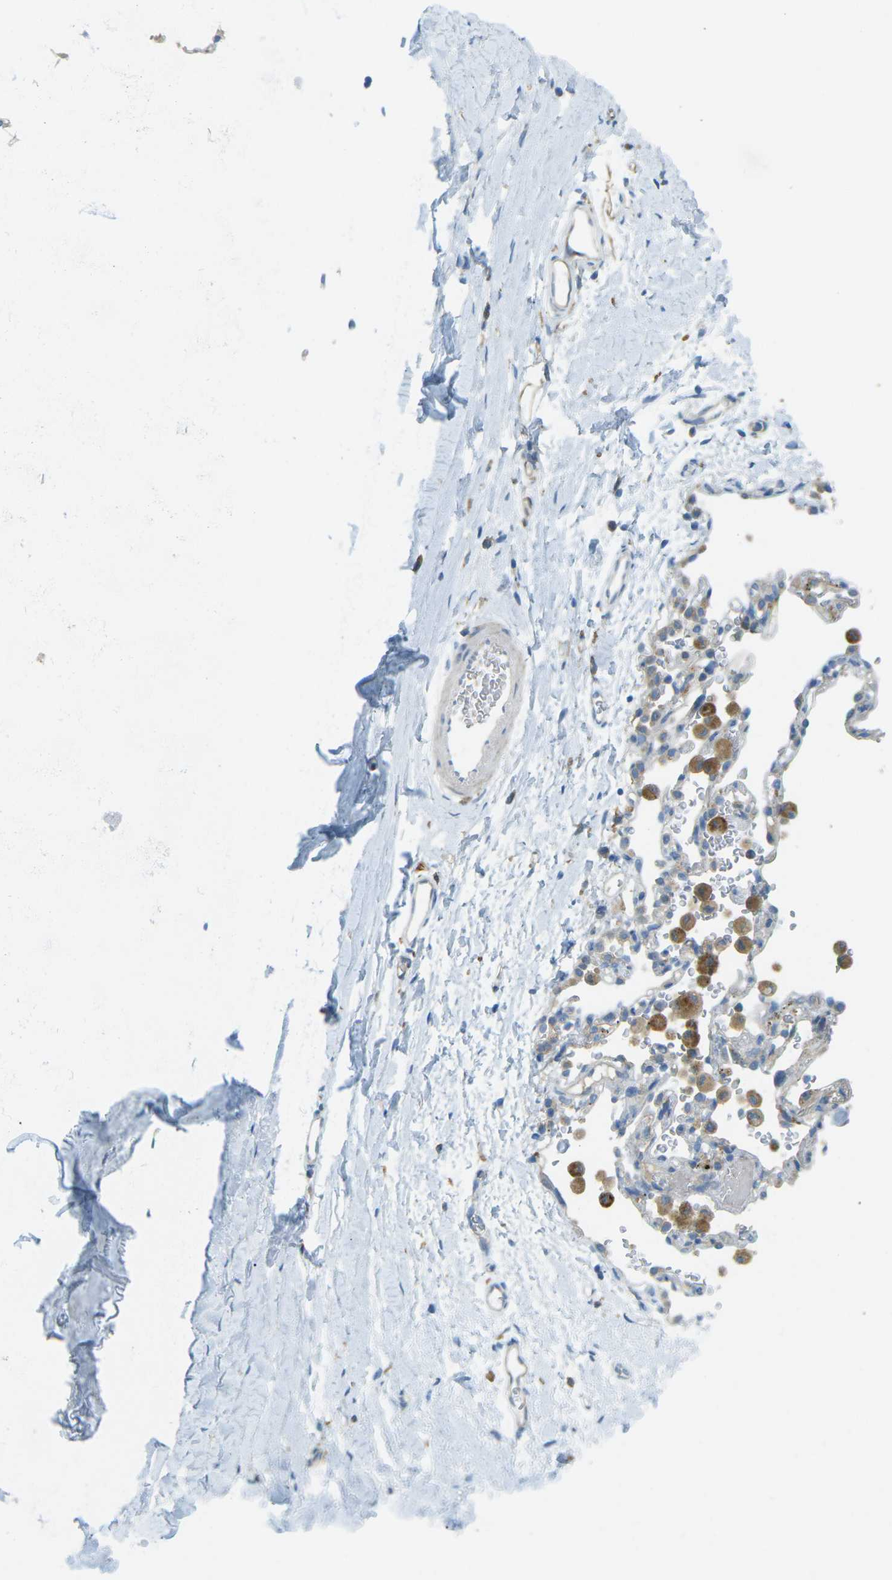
{"staining": {"intensity": "weak", "quantity": "25%-75%", "location": "cytoplasmic/membranous"}, "tissue": "adipose tissue", "cell_type": "Adipocytes", "image_type": "normal", "snomed": [{"axis": "morphology", "description": "Normal tissue, NOS"}, {"axis": "topography", "description": "Cartilage tissue"}, {"axis": "topography", "description": "Bronchus"}], "caption": "Adipose tissue stained with IHC demonstrates weak cytoplasmic/membranous expression in about 25%-75% of adipocytes.", "gene": "MYLK4", "patient": {"sex": "female", "age": 53}}